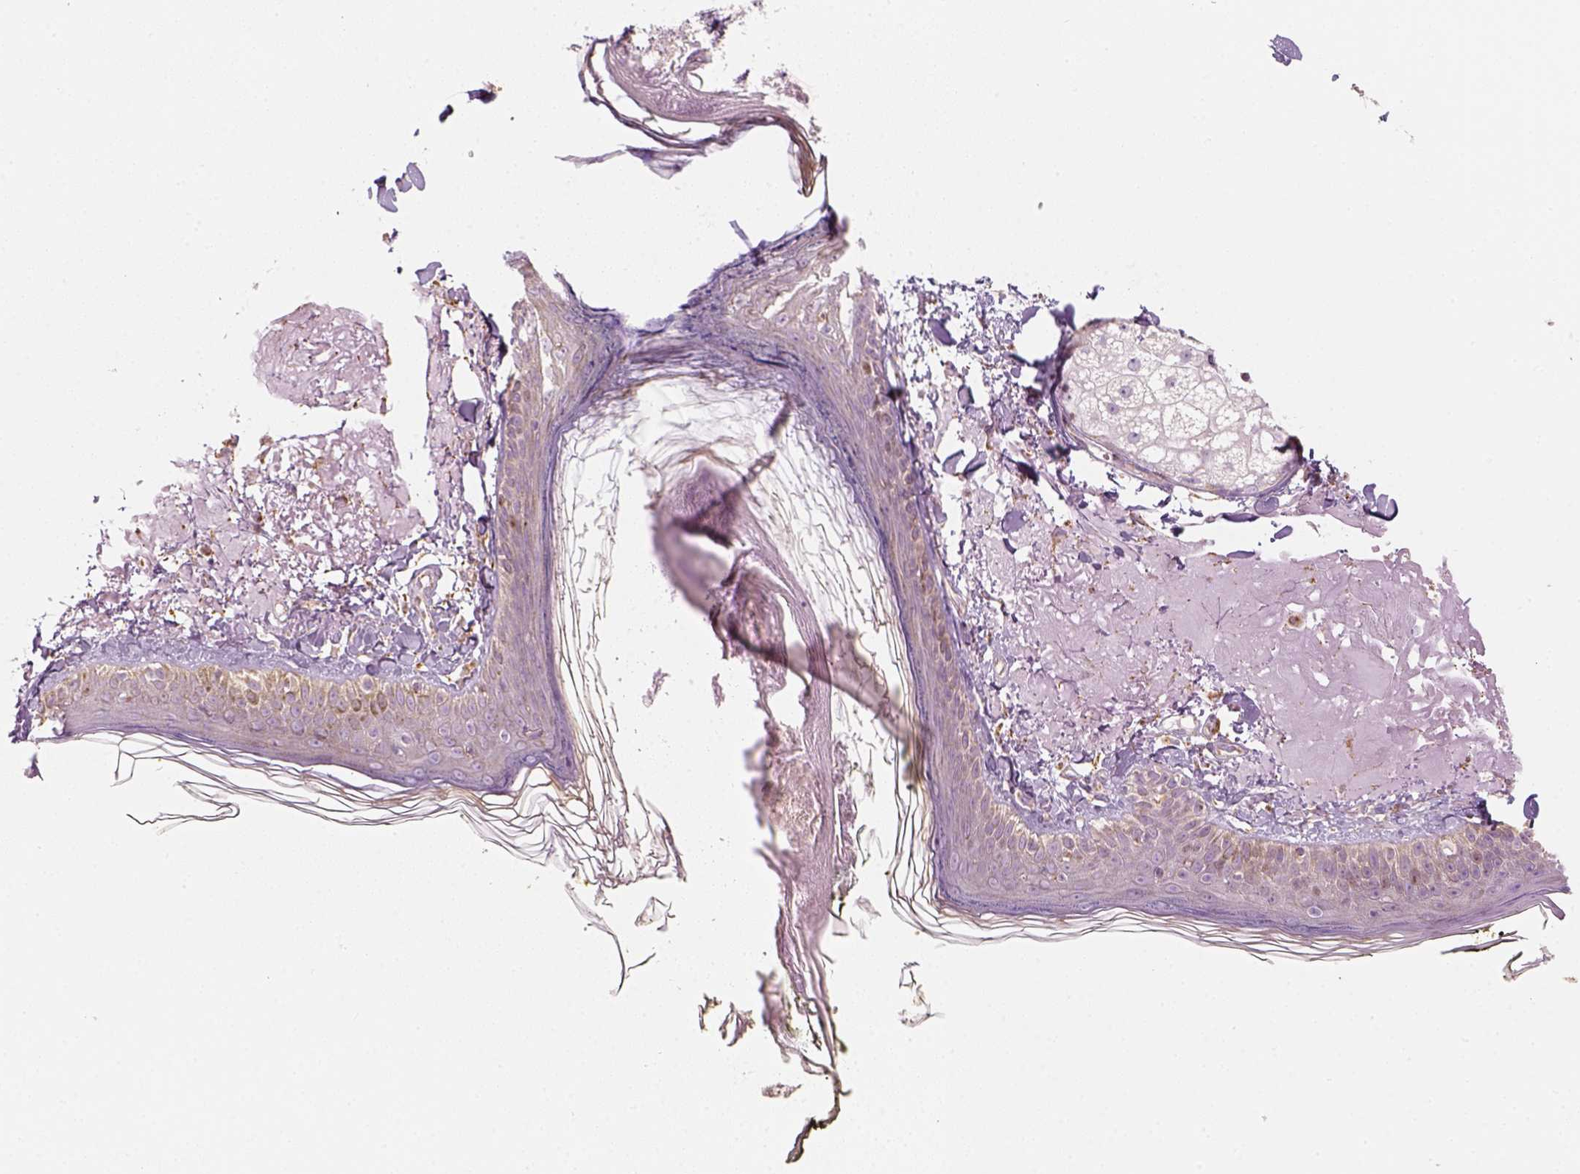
{"staining": {"intensity": "negative", "quantity": "none", "location": "none"}, "tissue": "skin", "cell_type": "Fibroblasts", "image_type": "normal", "snomed": [{"axis": "morphology", "description": "Normal tissue, NOS"}, {"axis": "topography", "description": "Skin"}], "caption": "The image shows no significant expression in fibroblasts of skin.", "gene": "LCA5", "patient": {"sex": "male", "age": 76}}